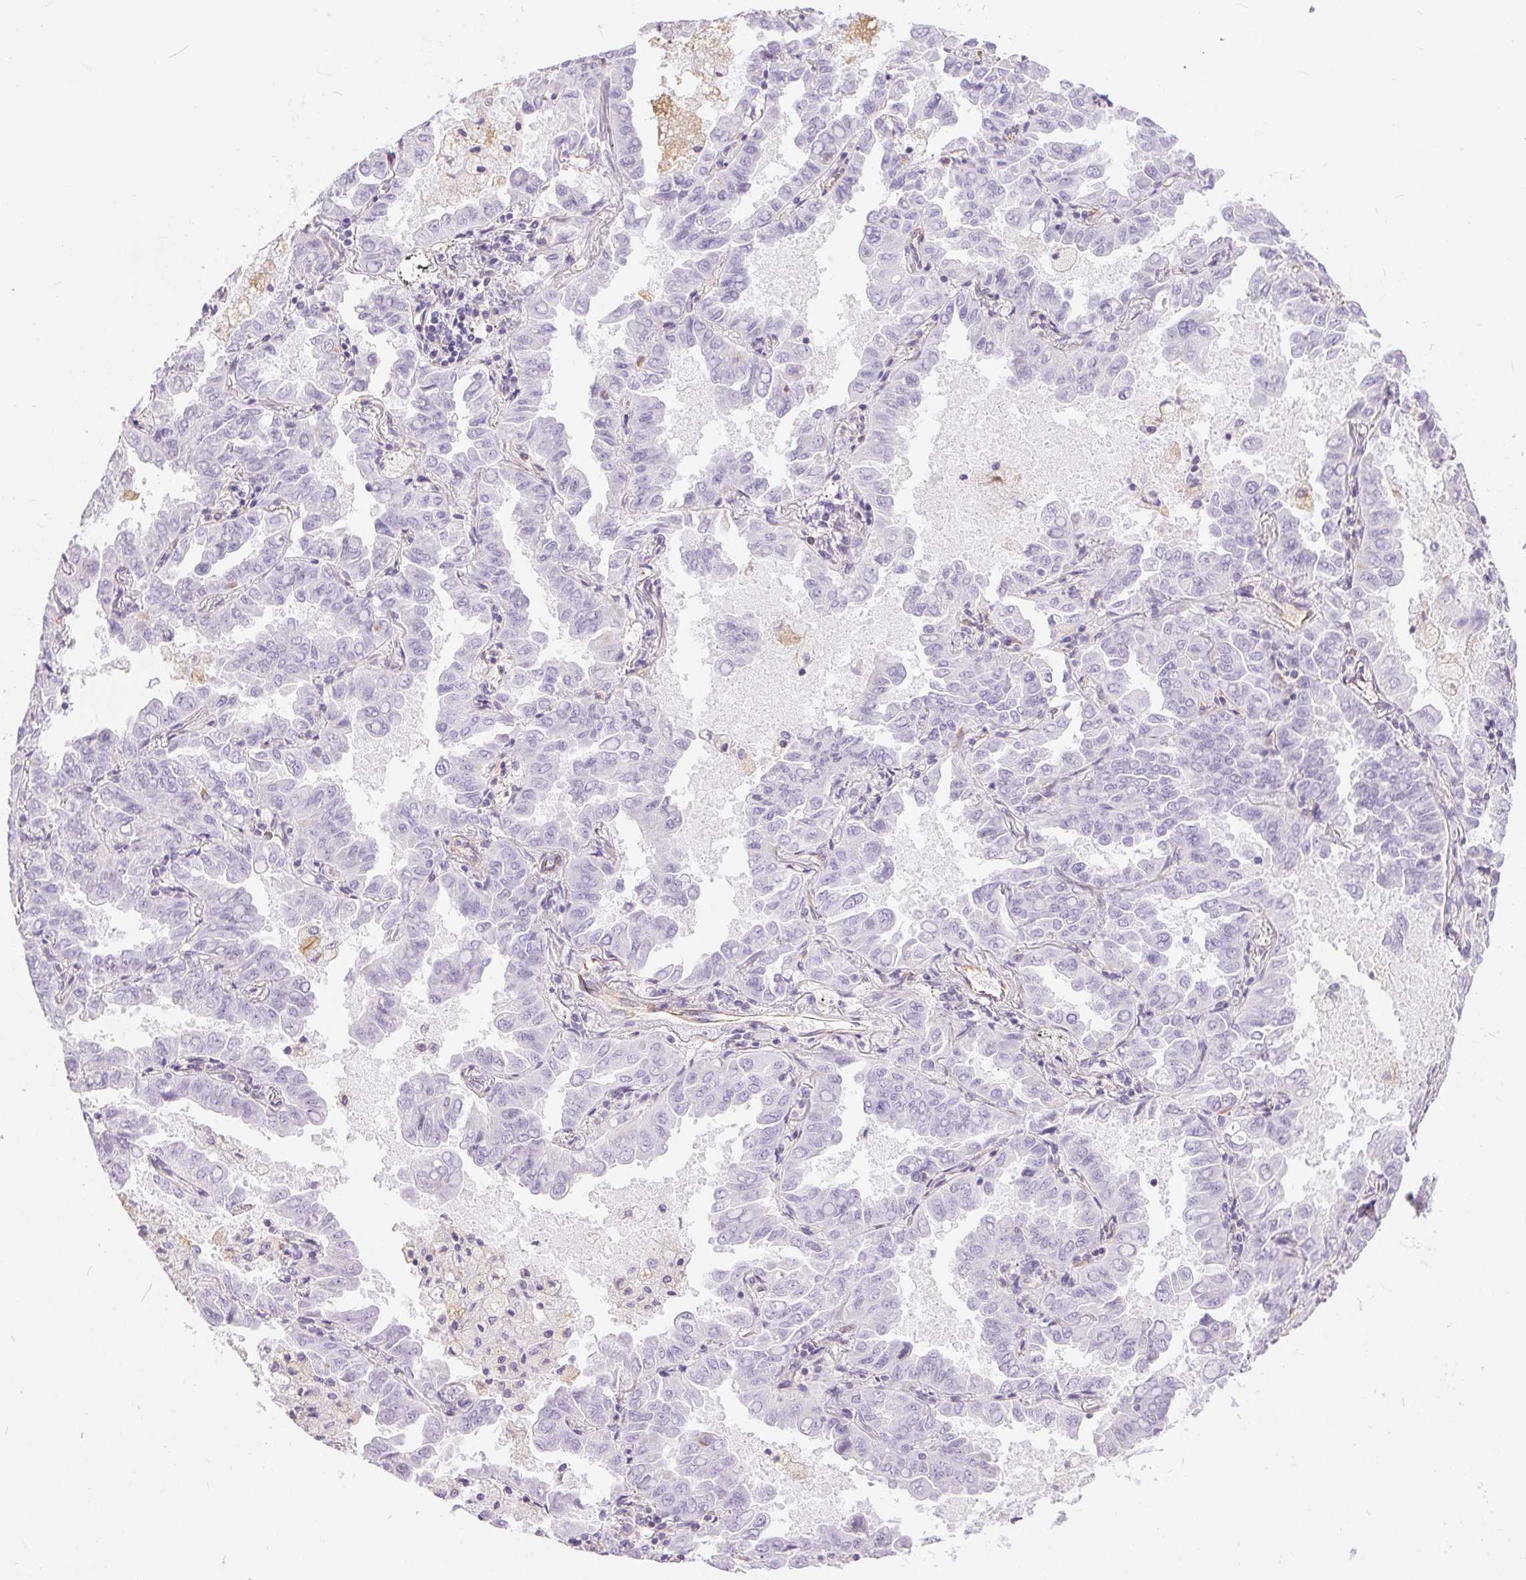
{"staining": {"intensity": "negative", "quantity": "none", "location": "none"}, "tissue": "lung cancer", "cell_type": "Tumor cells", "image_type": "cancer", "snomed": [{"axis": "morphology", "description": "Adenocarcinoma, NOS"}, {"axis": "topography", "description": "Lung"}], "caption": "Photomicrograph shows no protein staining in tumor cells of lung cancer (adenocarcinoma) tissue.", "gene": "GFAP", "patient": {"sex": "male", "age": 64}}